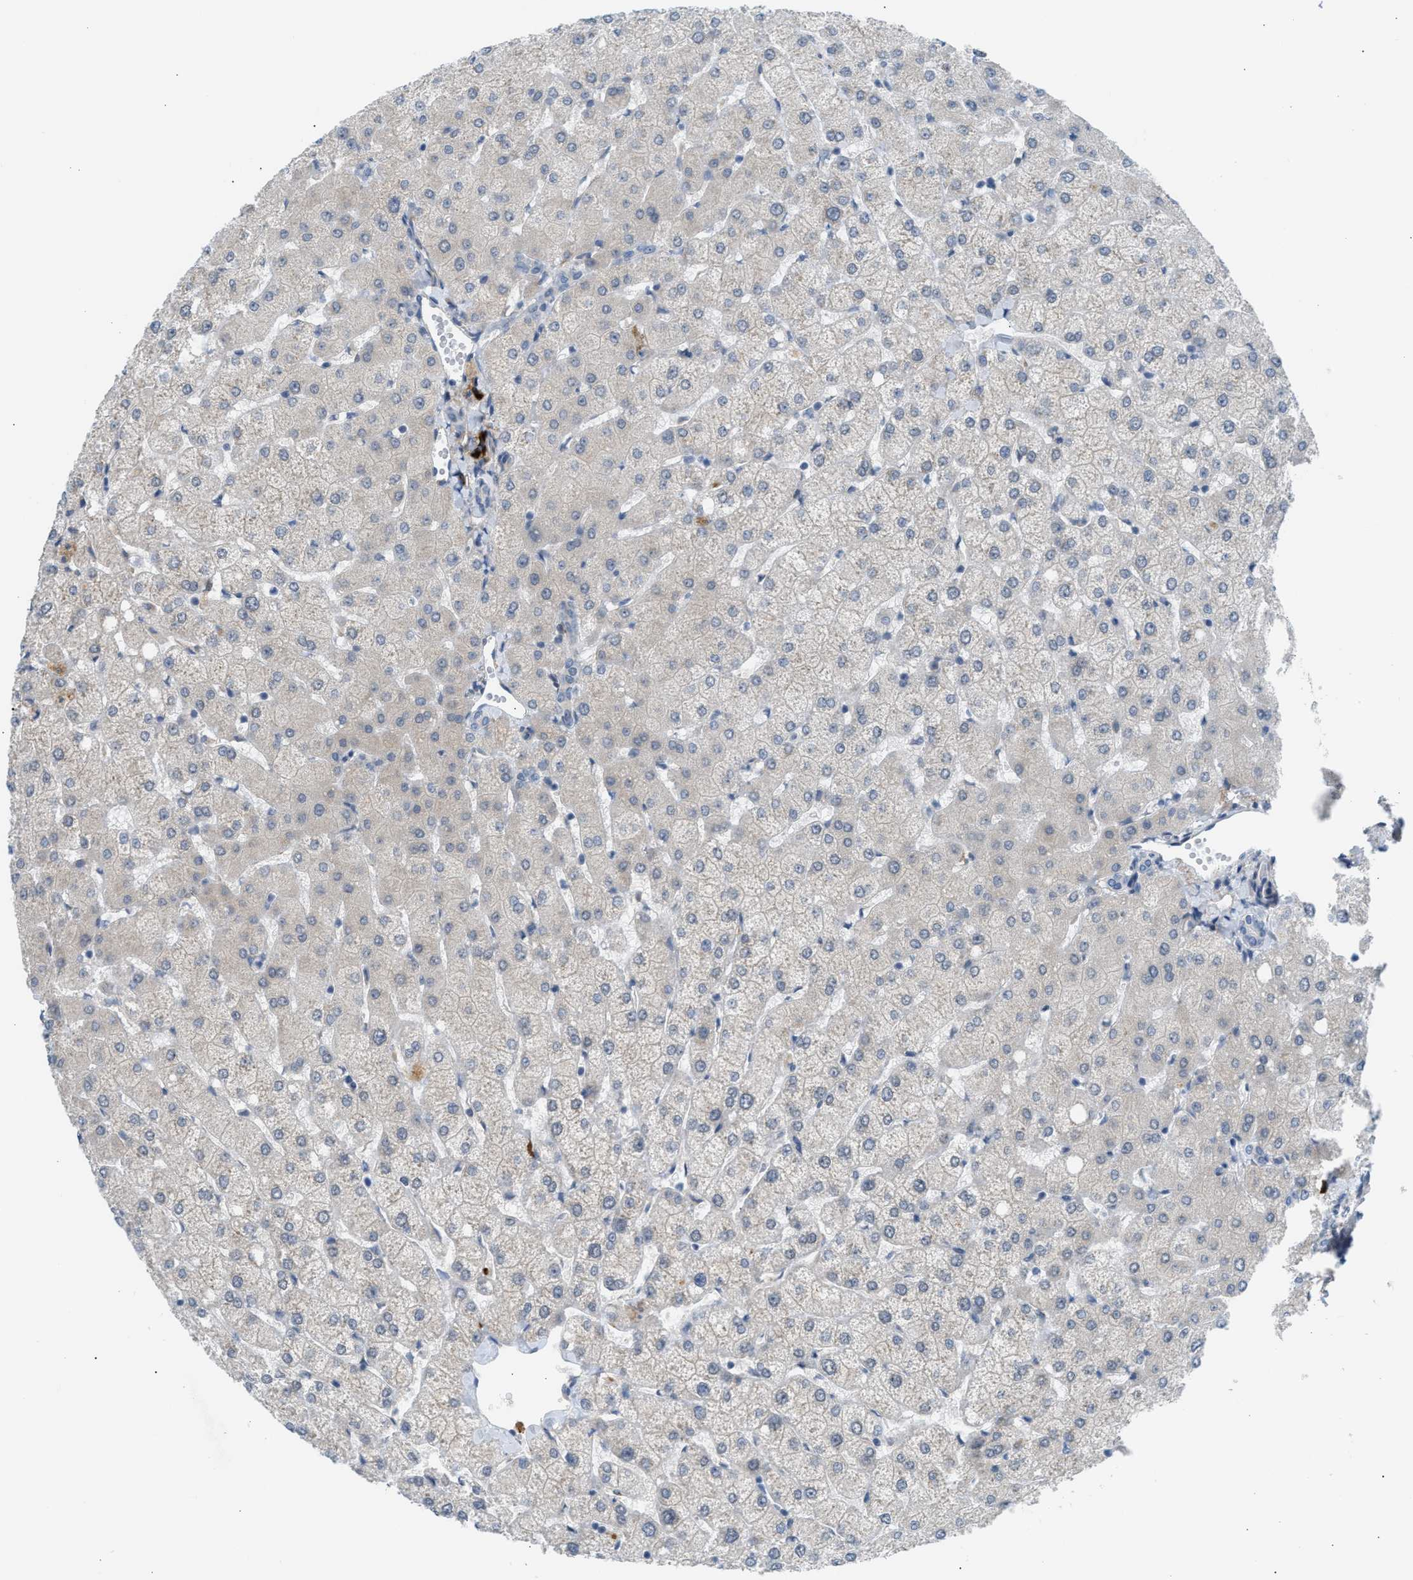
{"staining": {"intensity": "negative", "quantity": "none", "location": "none"}, "tissue": "liver", "cell_type": "Cholangiocytes", "image_type": "normal", "snomed": [{"axis": "morphology", "description": "Normal tissue, NOS"}, {"axis": "topography", "description": "Liver"}], "caption": "High magnification brightfield microscopy of normal liver stained with DAB (brown) and counterstained with hematoxylin (blue): cholangiocytes show no significant positivity. (DAB (3,3'-diaminobenzidine) IHC with hematoxylin counter stain).", "gene": "KCNC2", "patient": {"sex": "female", "age": 54}}